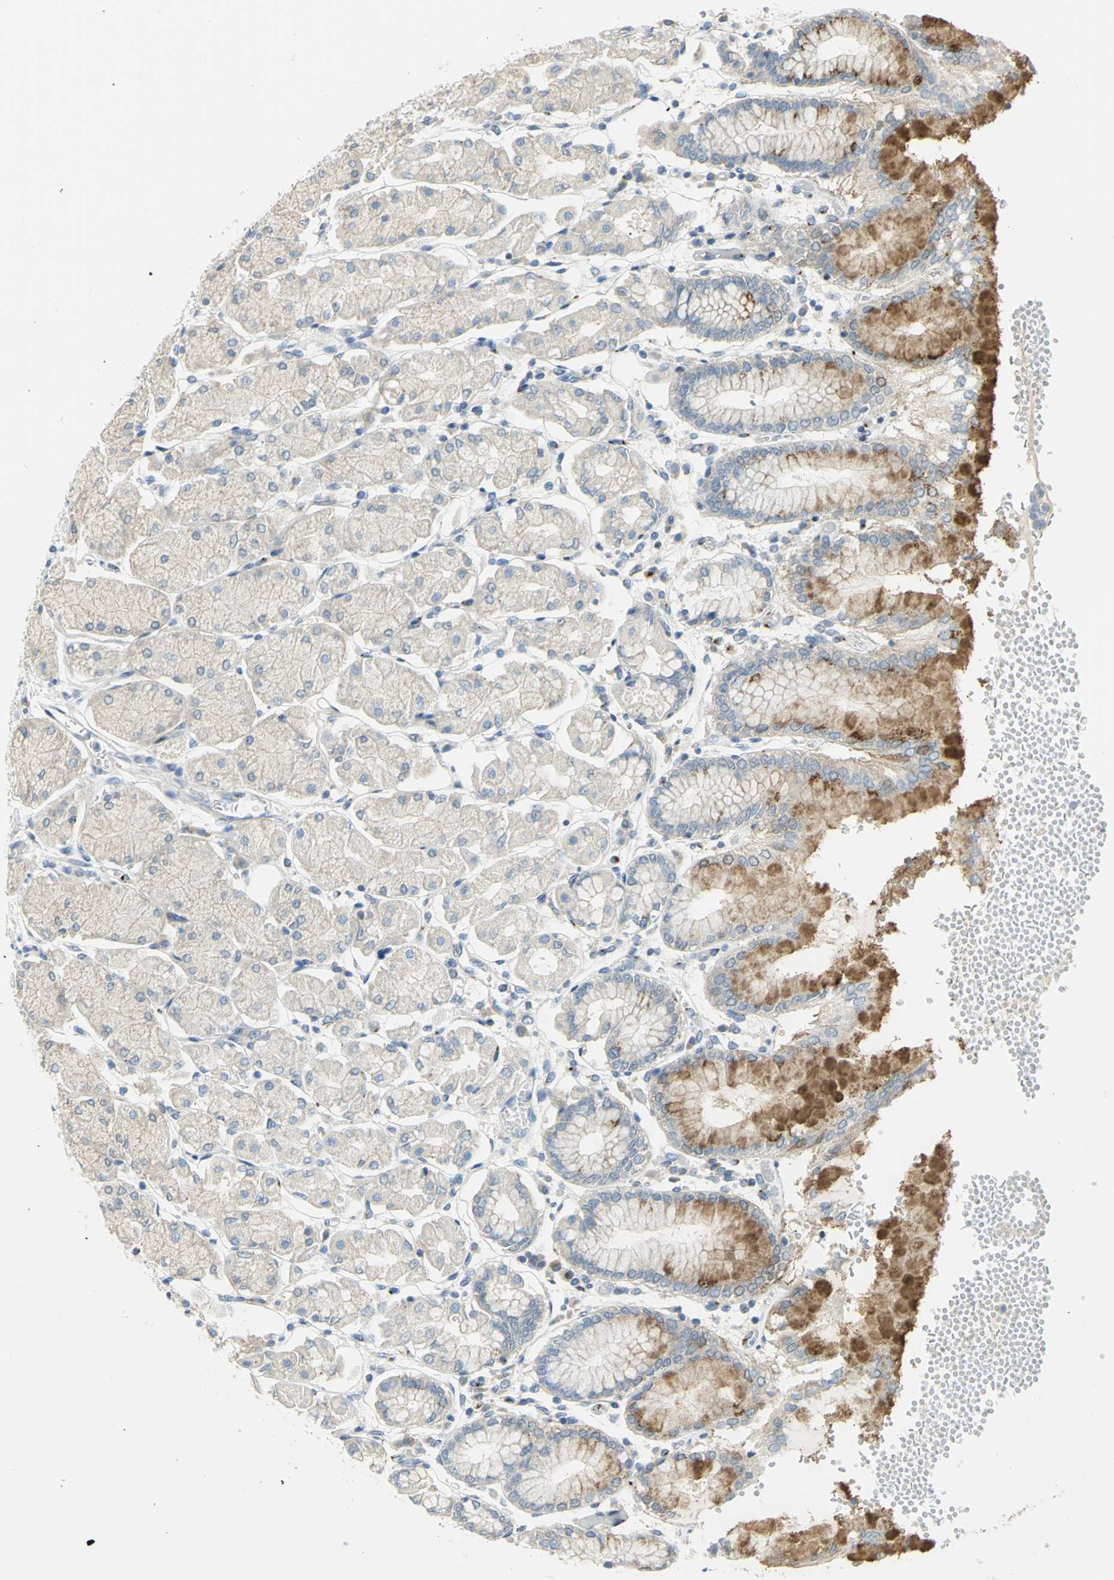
{"staining": {"intensity": "strong", "quantity": "<25%", "location": "cytoplasmic/membranous"}, "tissue": "stomach", "cell_type": "Glandular cells", "image_type": "normal", "snomed": [{"axis": "morphology", "description": "Normal tissue, NOS"}, {"axis": "topography", "description": "Stomach, upper"}, {"axis": "topography", "description": "Stomach"}], "caption": "Immunohistochemical staining of benign stomach reveals strong cytoplasmic/membranous protein staining in about <25% of glandular cells. The protein is shown in brown color, while the nuclei are stained blue.", "gene": "GPR3", "patient": {"sex": "male", "age": 76}}